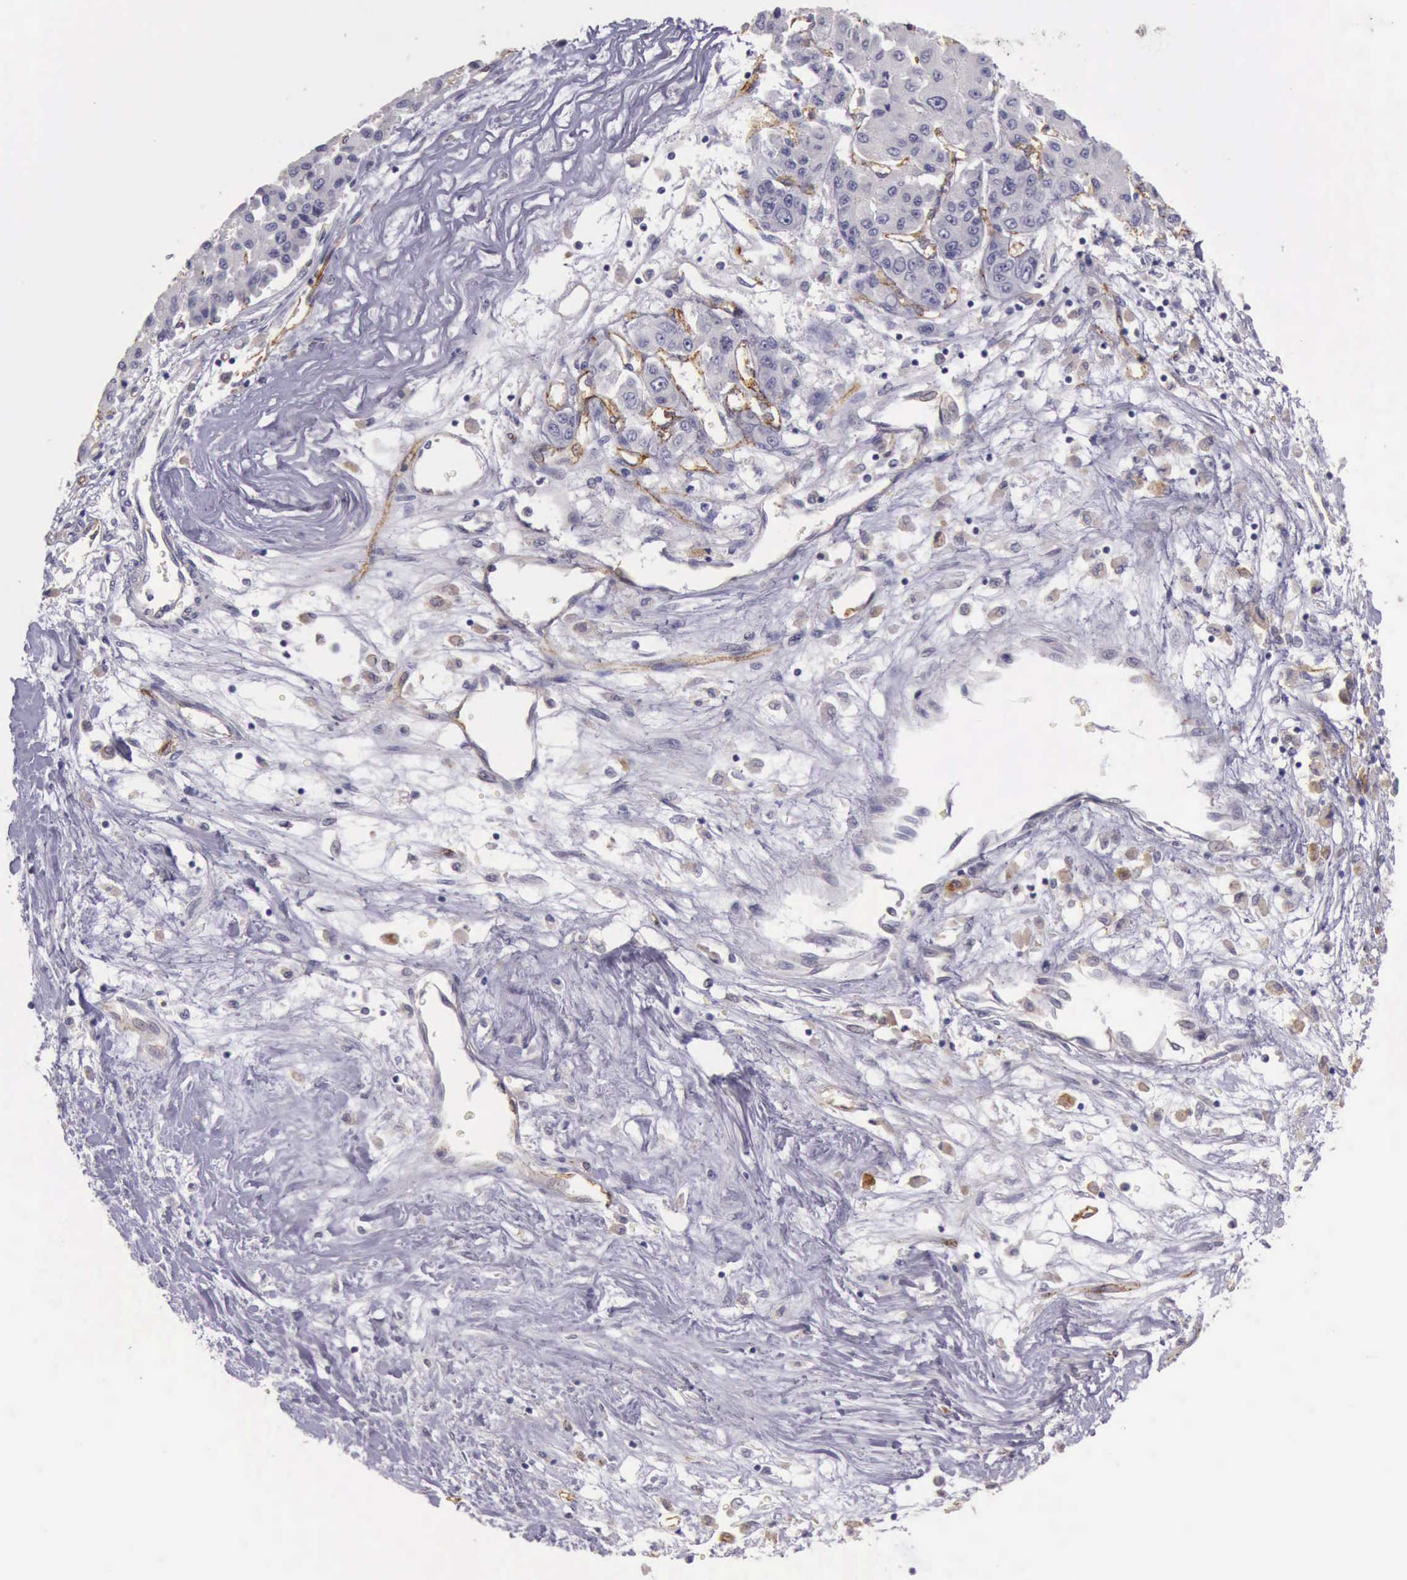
{"staining": {"intensity": "negative", "quantity": "none", "location": "none"}, "tissue": "liver cancer", "cell_type": "Tumor cells", "image_type": "cancer", "snomed": [{"axis": "morphology", "description": "Carcinoma, Hepatocellular, NOS"}, {"axis": "topography", "description": "Liver"}], "caption": "The IHC photomicrograph has no significant staining in tumor cells of liver cancer tissue.", "gene": "TCEANC", "patient": {"sex": "male", "age": 64}}